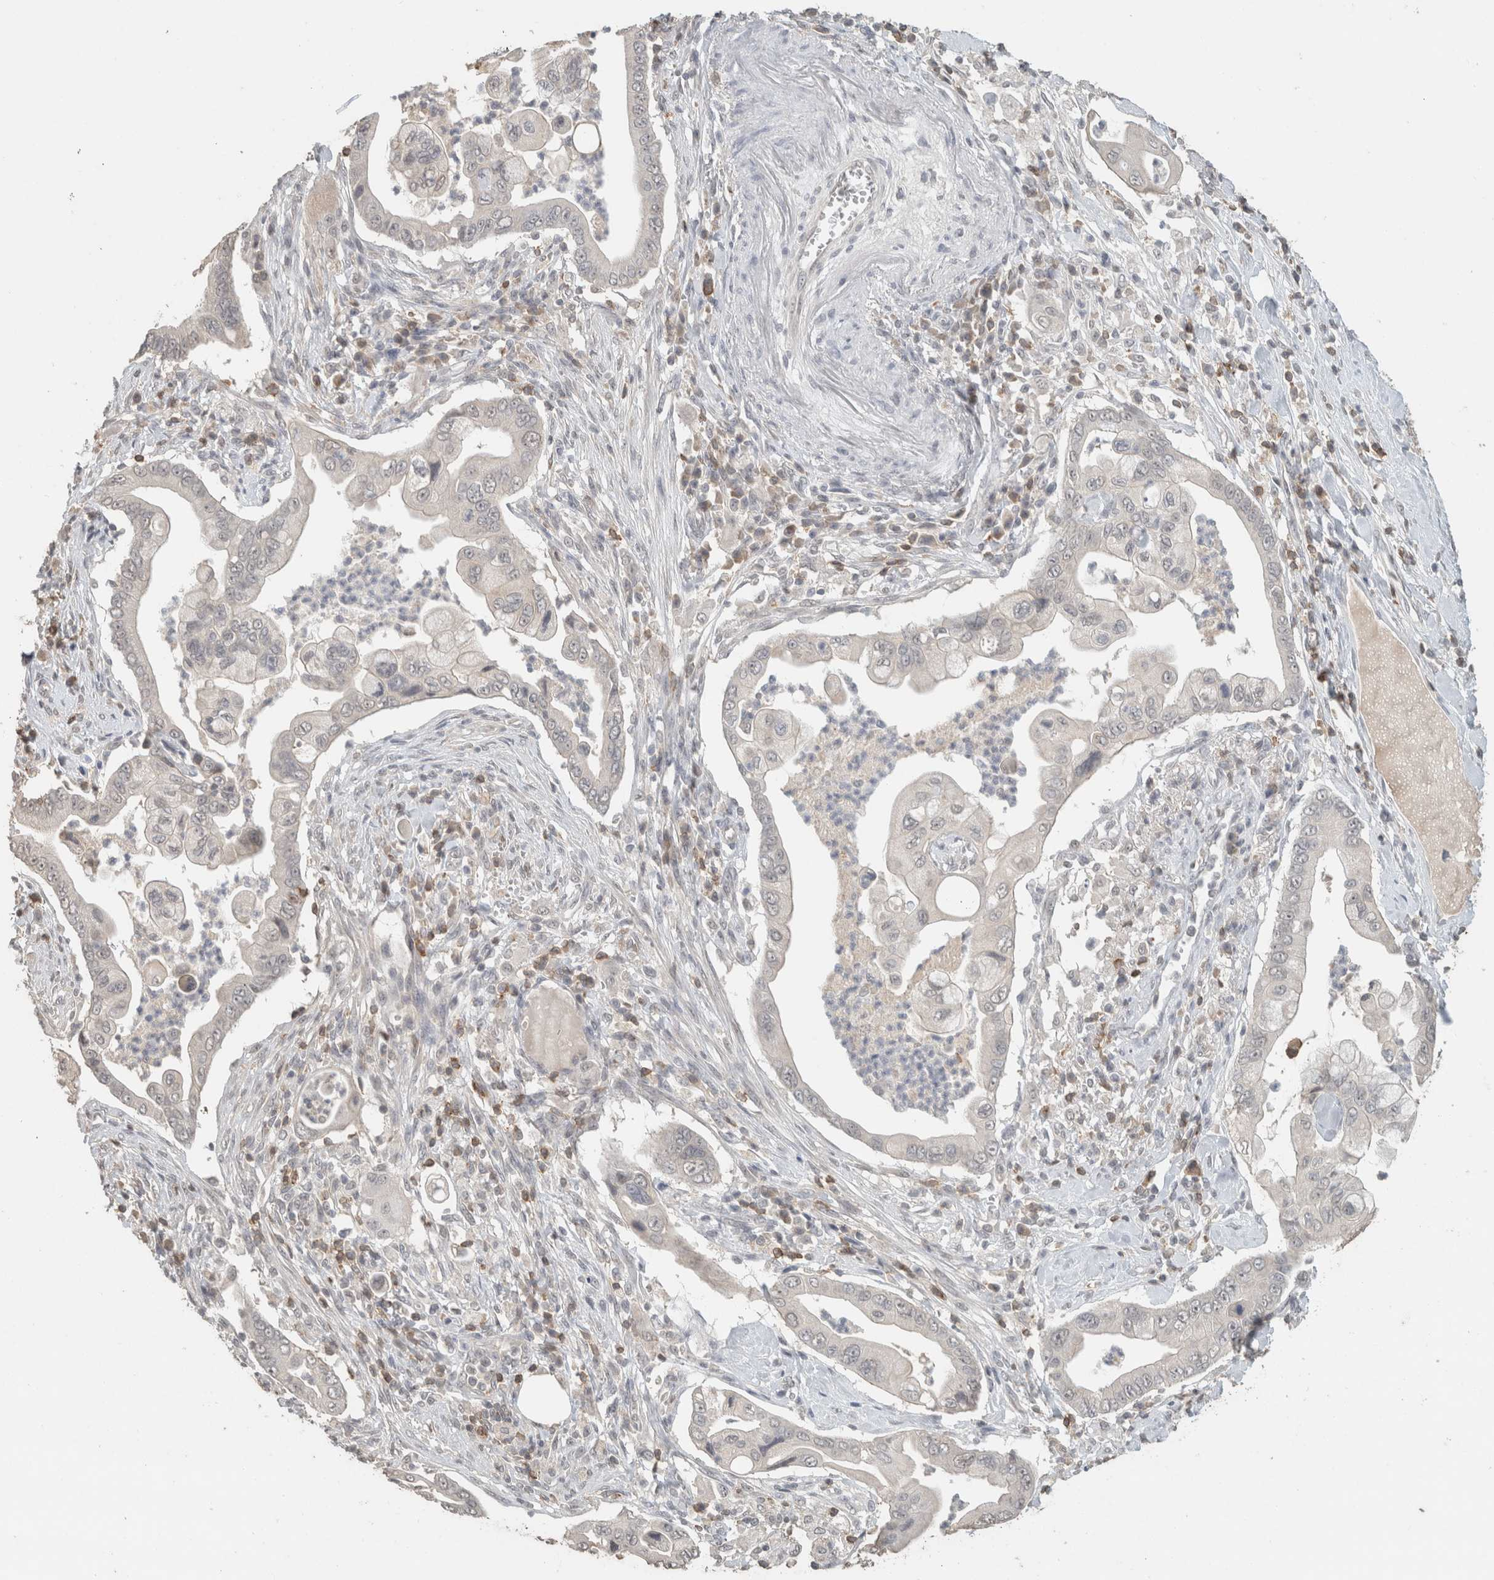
{"staining": {"intensity": "negative", "quantity": "none", "location": "none"}, "tissue": "pancreatic cancer", "cell_type": "Tumor cells", "image_type": "cancer", "snomed": [{"axis": "morphology", "description": "Adenocarcinoma, NOS"}, {"axis": "topography", "description": "Pancreas"}], "caption": "Immunohistochemistry (IHC) photomicrograph of neoplastic tissue: pancreatic adenocarcinoma stained with DAB (3,3'-diaminobenzidine) shows no significant protein staining in tumor cells. The staining was performed using DAB to visualize the protein expression in brown, while the nuclei were stained in blue with hematoxylin (Magnification: 20x).", "gene": "TRAT1", "patient": {"sex": "male", "age": 78}}